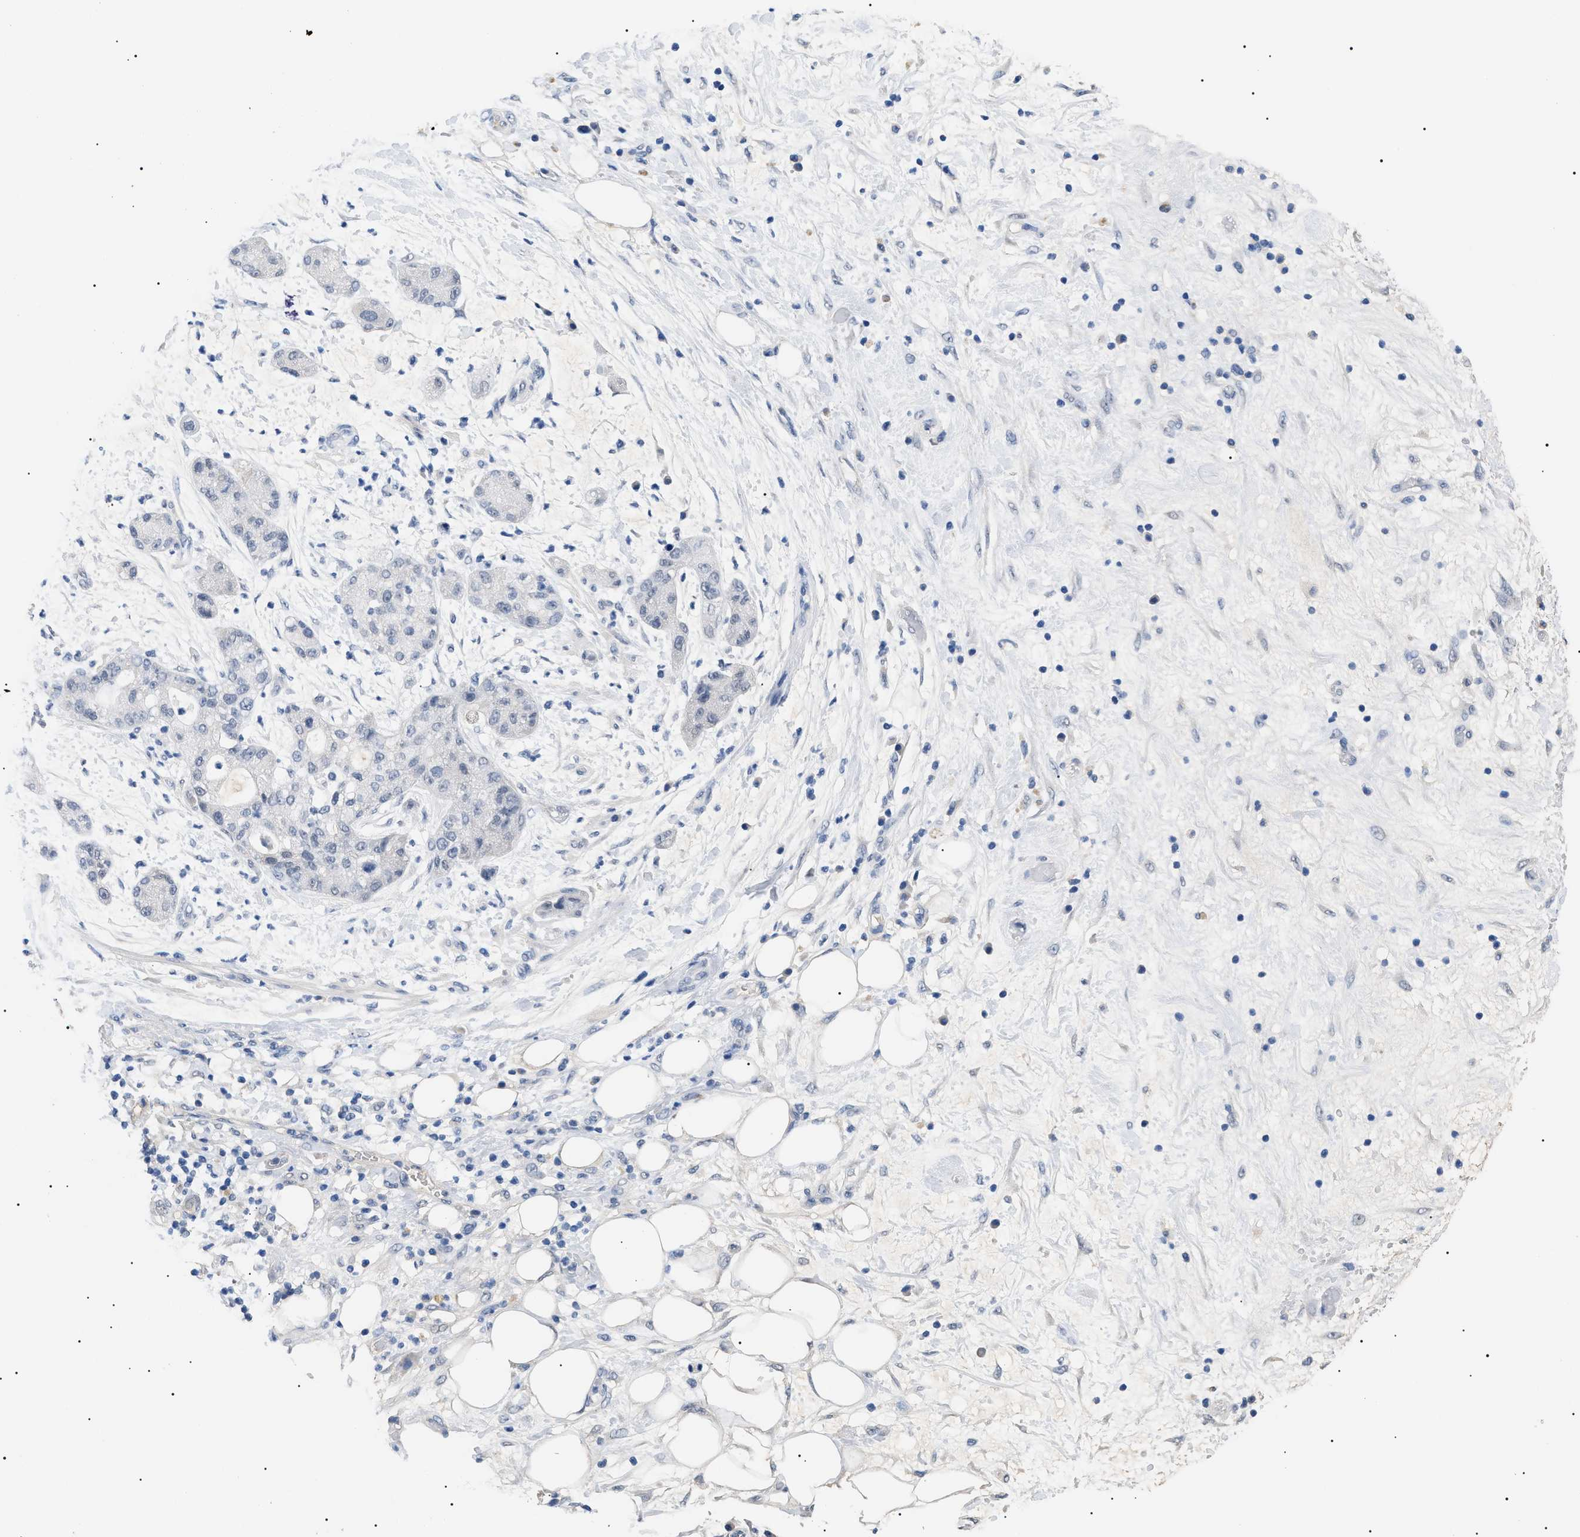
{"staining": {"intensity": "negative", "quantity": "none", "location": "none"}, "tissue": "pancreatic cancer", "cell_type": "Tumor cells", "image_type": "cancer", "snomed": [{"axis": "morphology", "description": "Adenocarcinoma, NOS"}, {"axis": "topography", "description": "Pancreas"}], "caption": "DAB (3,3'-diaminobenzidine) immunohistochemical staining of human pancreatic adenocarcinoma reveals no significant staining in tumor cells. (DAB immunohistochemistry (IHC) visualized using brightfield microscopy, high magnification).", "gene": "PRRT2", "patient": {"sex": "female", "age": 78}}